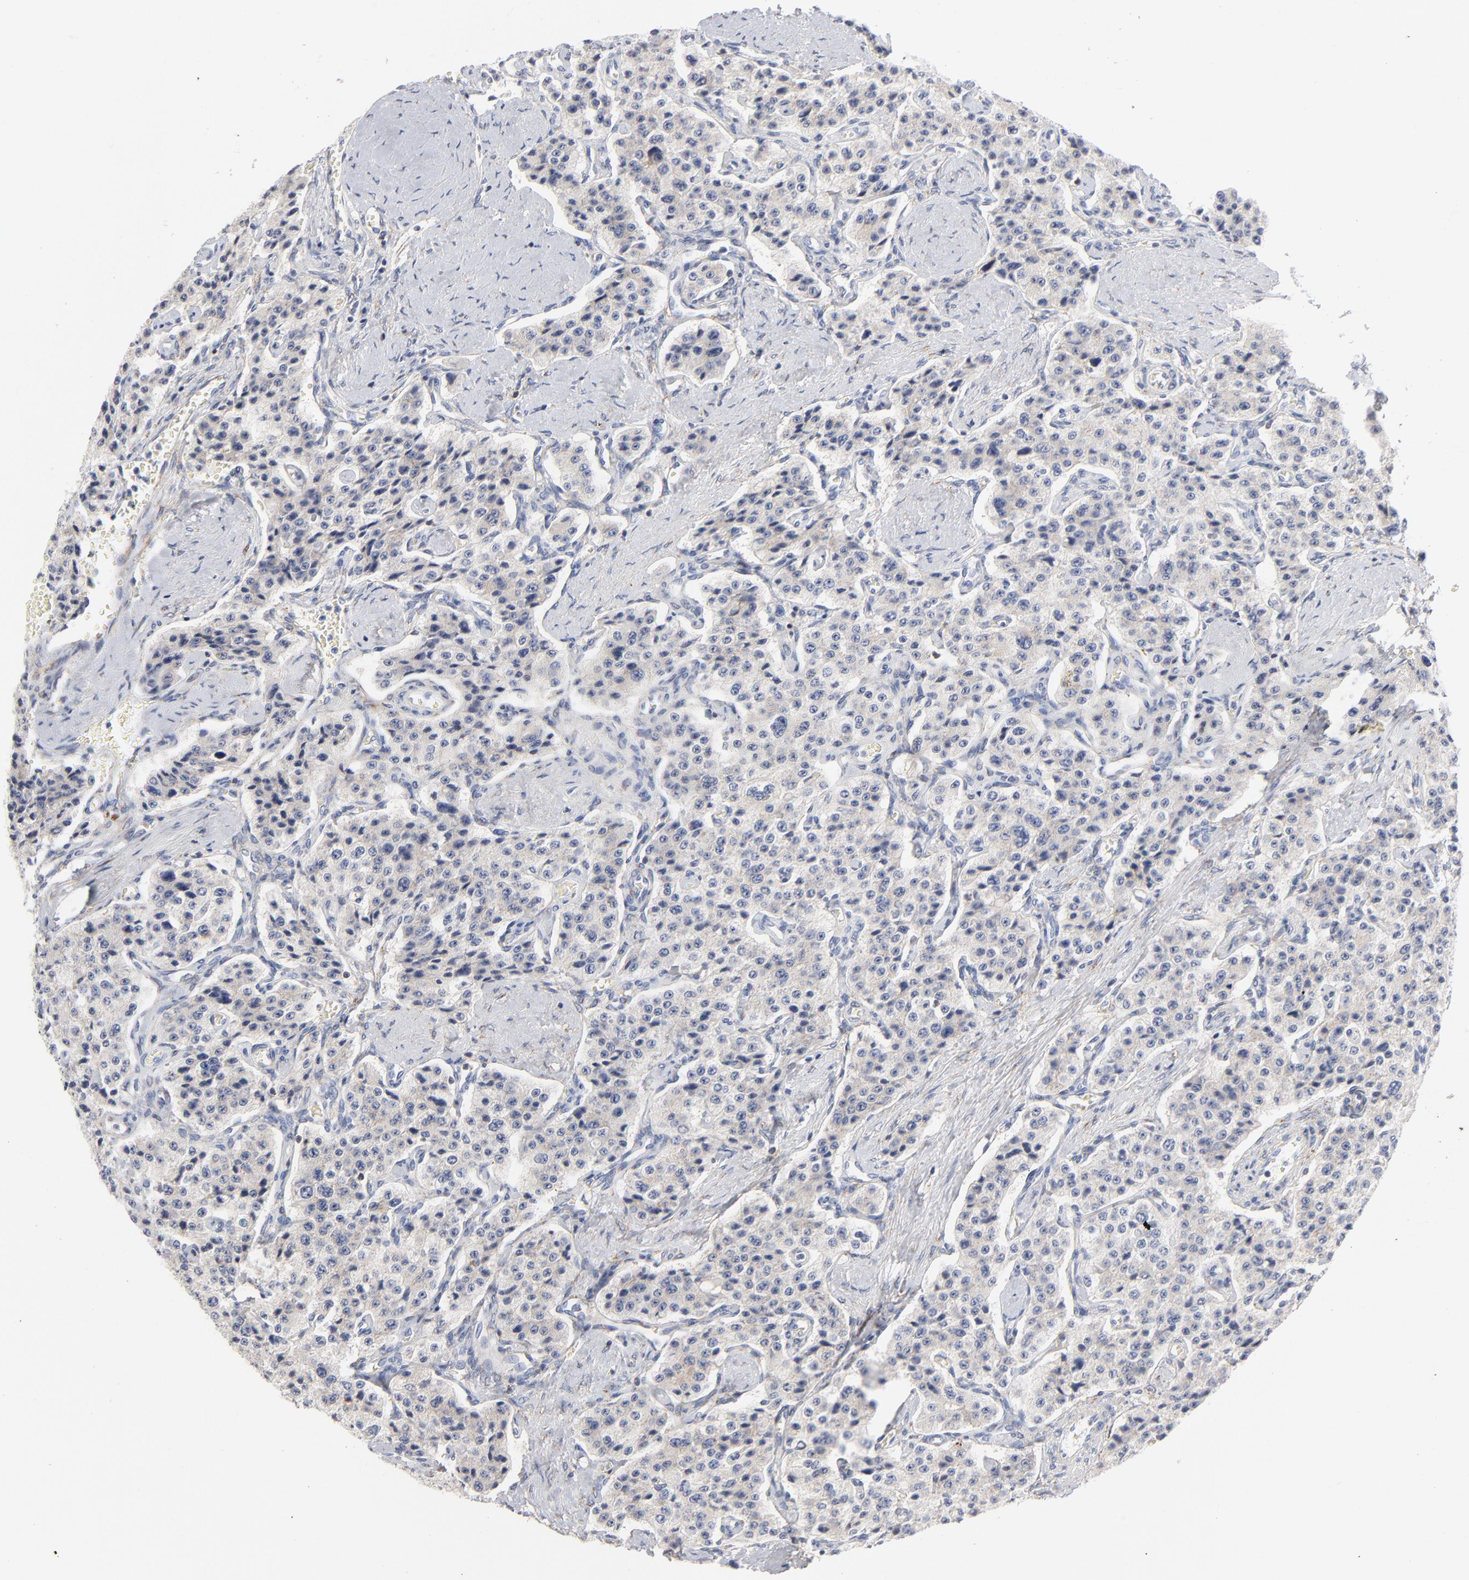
{"staining": {"intensity": "negative", "quantity": "none", "location": "none"}, "tissue": "carcinoid", "cell_type": "Tumor cells", "image_type": "cancer", "snomed": [{"axis": "morphology", "description": "Carcinoid, malignant, NOS"}, {"axis": "topography", "description": "Small intestine"}], "caption": "Protein analysis of carcinoid demonstrates no significant positivity in tumor cells.", "gene": "SEPTIN6", "patient": {"sex": "male", "age": 52}}